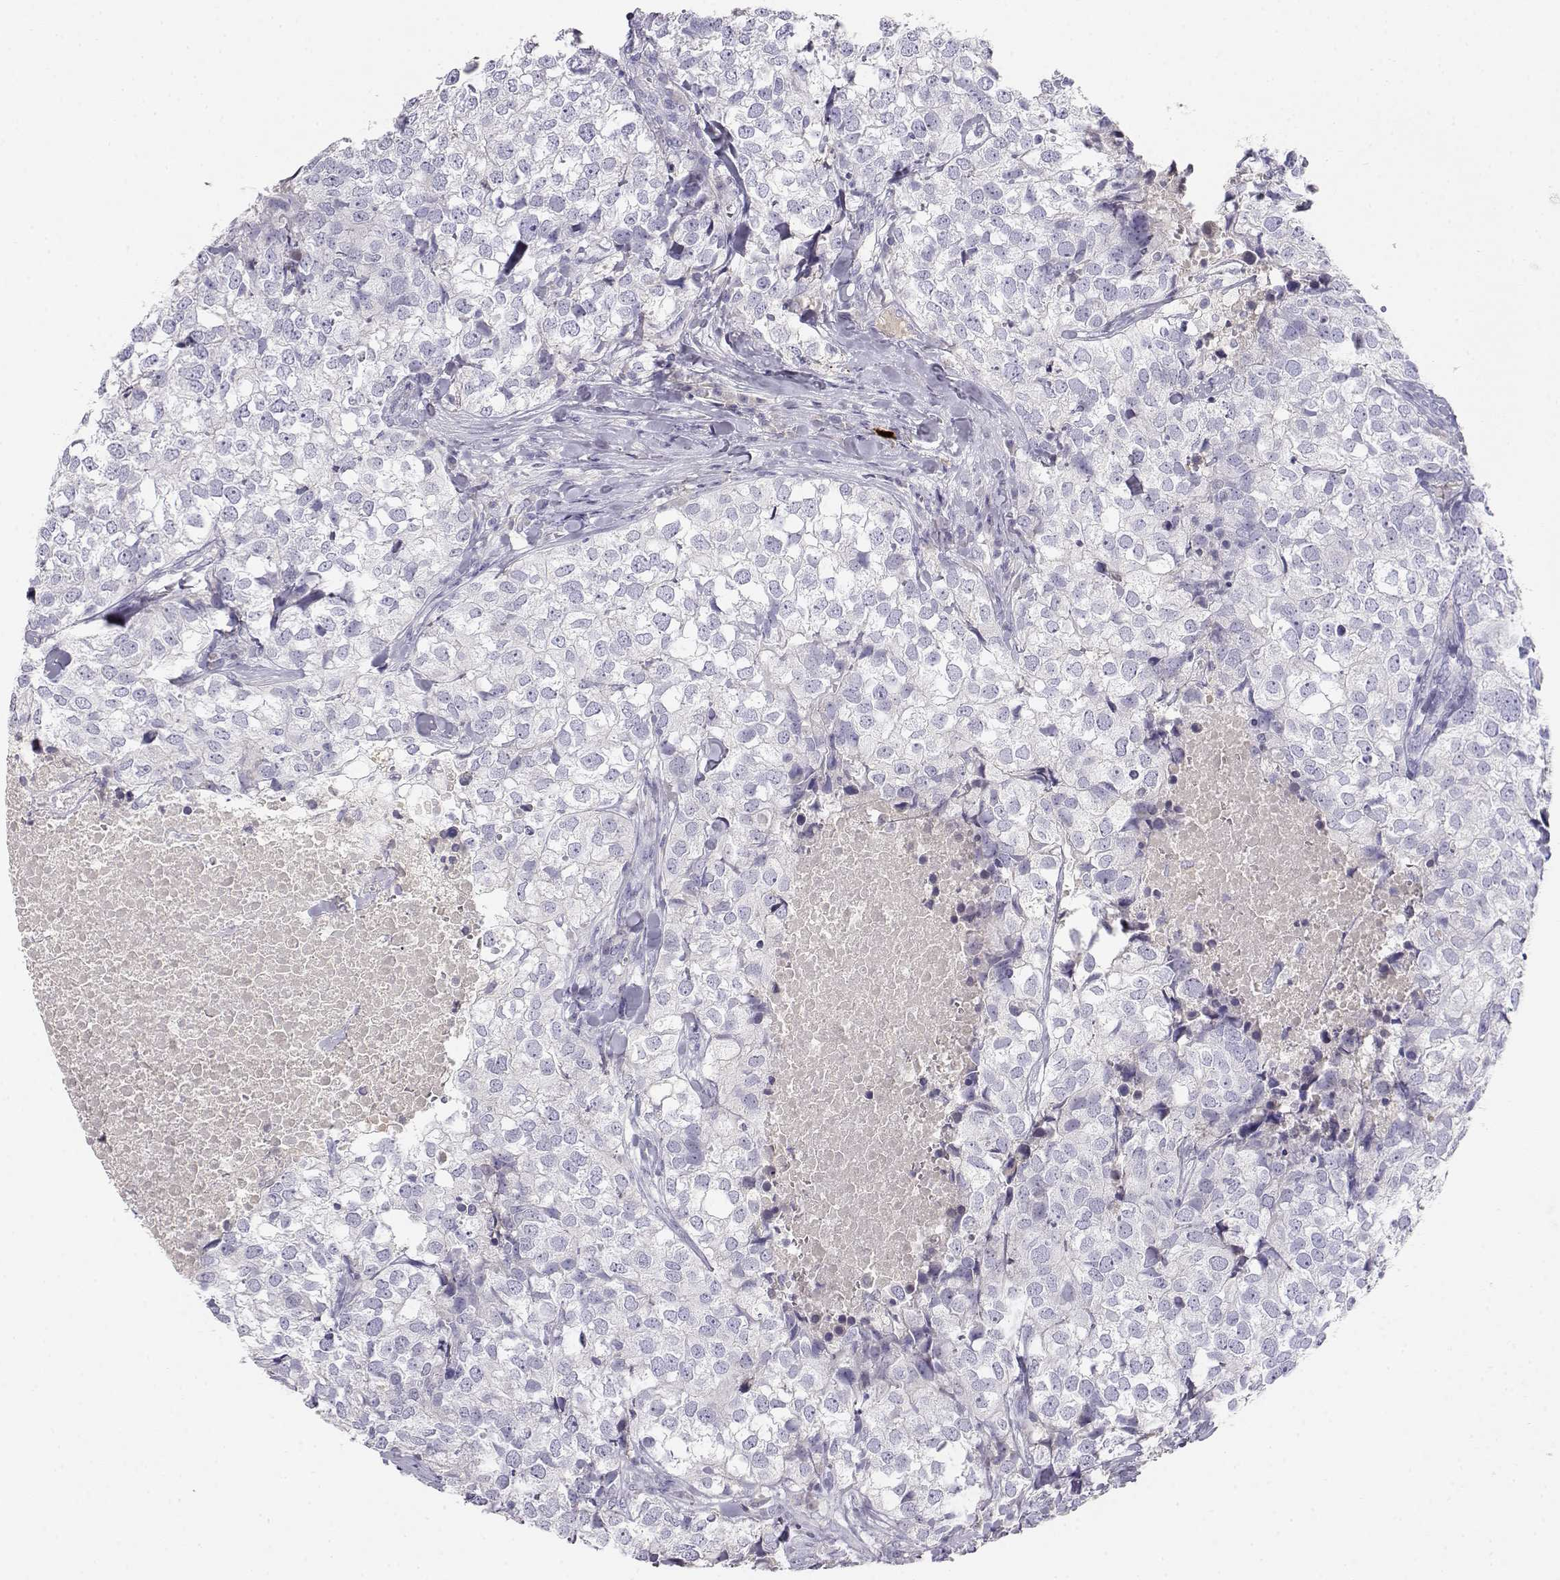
{"staining": {"intensity": "negative", "quantity": "none", "location": "none"}, "tissue": "breast cancer", "cell_type": "Tumor cells", "image_type": "cancer", "snomed": [{"axis": "morphology", "description": "Duct carcinoma"}, {"axis": "topography", "description": "Breast"}], "caption": "Human breast cancer (intraductal carcinoma) stained for a protein using IHC exhibits no expression in tumor cells.", "gene": "GPR174", "patient": {"sex": "female", "age": 30}}